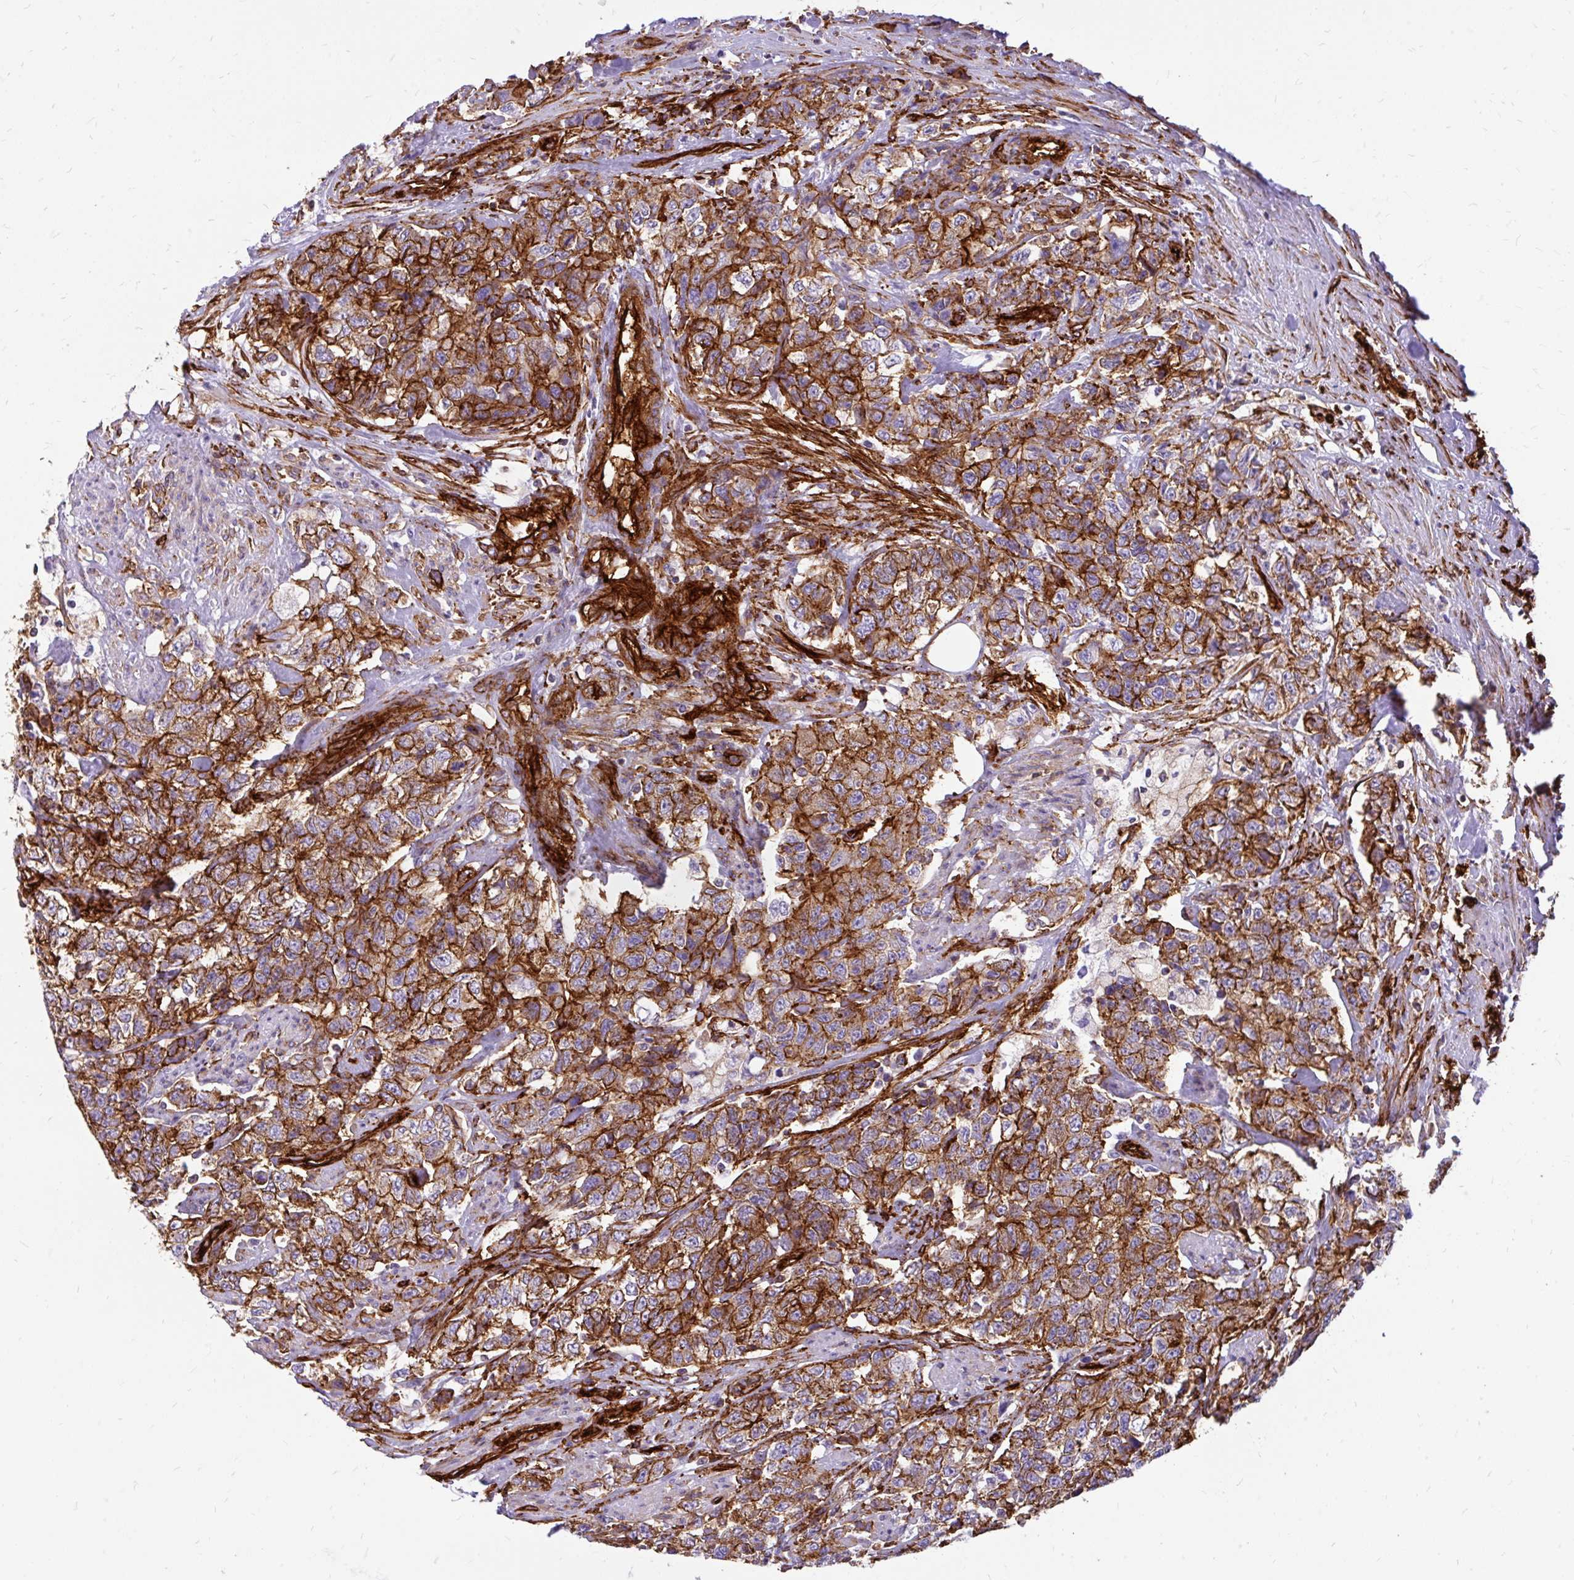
{"staining": {"intensity": "strong", "quantity": ">75%", "location": "cytoplasmic/membranous"}, "tissue": "urothelial cancer", "cell_type": "Tumor cells", "image_type": "cancer", "snomed": [{"axis": "morphology", "description": "Urothelial carcinoma, High grade"}, {"axis": "topography", "description": "Urinary bladder"}], "caption": "Immunohistochemistry (IHC) image of human high-grade urothelial carcinoma stained for a protein (brown), which reveals high levels of strong cytoplasmic/membranous staining in approximately >75% of tumor cells.", "gene": "MAP1LC3B", "patient": {"sex": "female", "age": 78}}